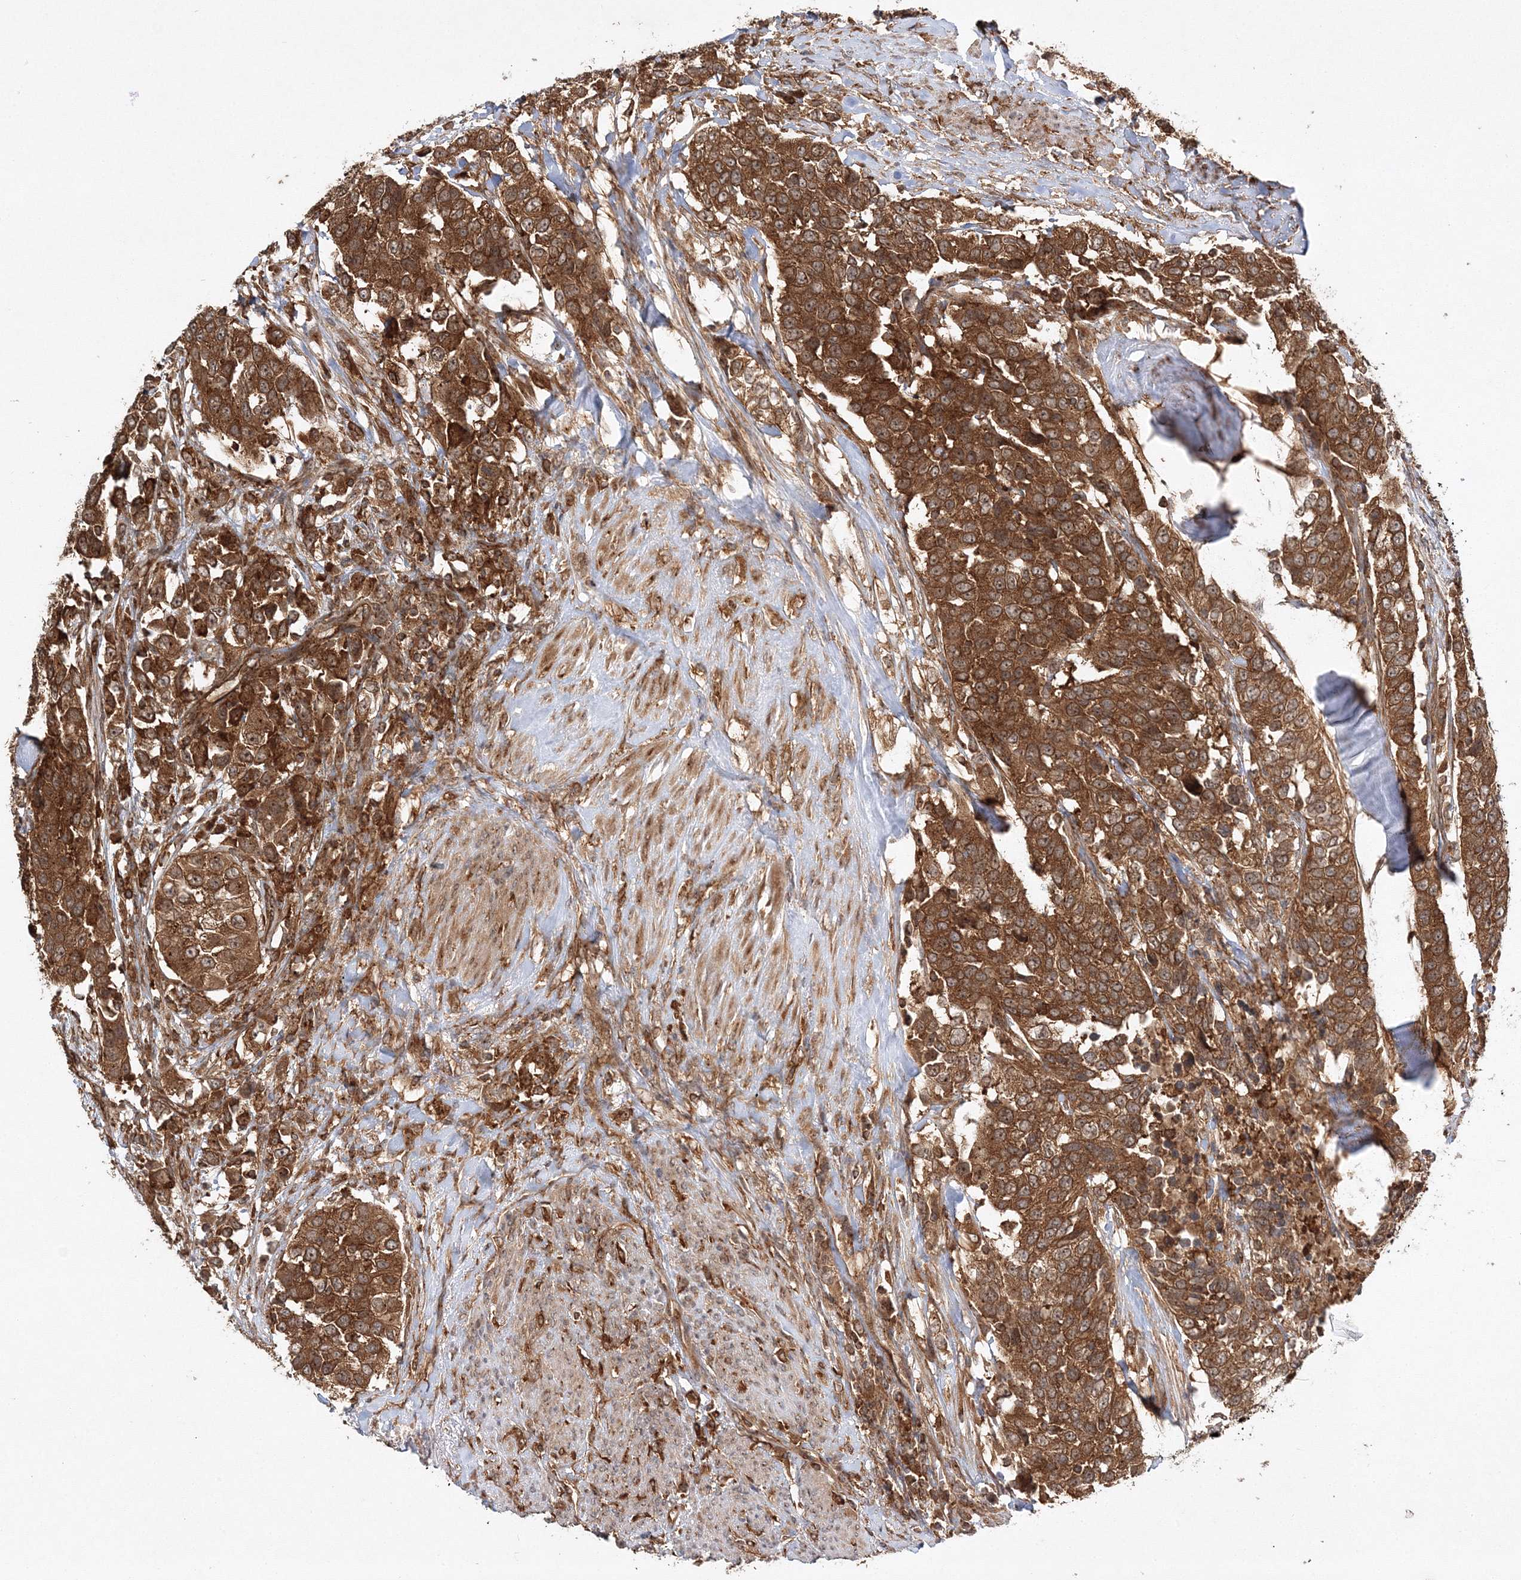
{"staining": {"intensity": "strong", "quantity": ">75%", "location": "cytoplasmic/membranous"}, "tissue": "urothelial cancer", "cell_type": "Tumor cells", "image_type": "cancer", "snomed": [{"axis": "morphology", "description": "Urothelial carcinoma, High grade"}, {"axis": "topography", "description": "Urinary bladder"}], "caption": "The micrograph demonstrates a brown stain indicating the presence of a protein in the cytoplasmic/membranous of tumor cells in urothelial cancer. (DAB (3,3'-diaminobenzidine) IHC, brown staining for protein, blue staining for nuclei).", "gene": "WDR37", "patient": {"sex": "female", "age": 80}}